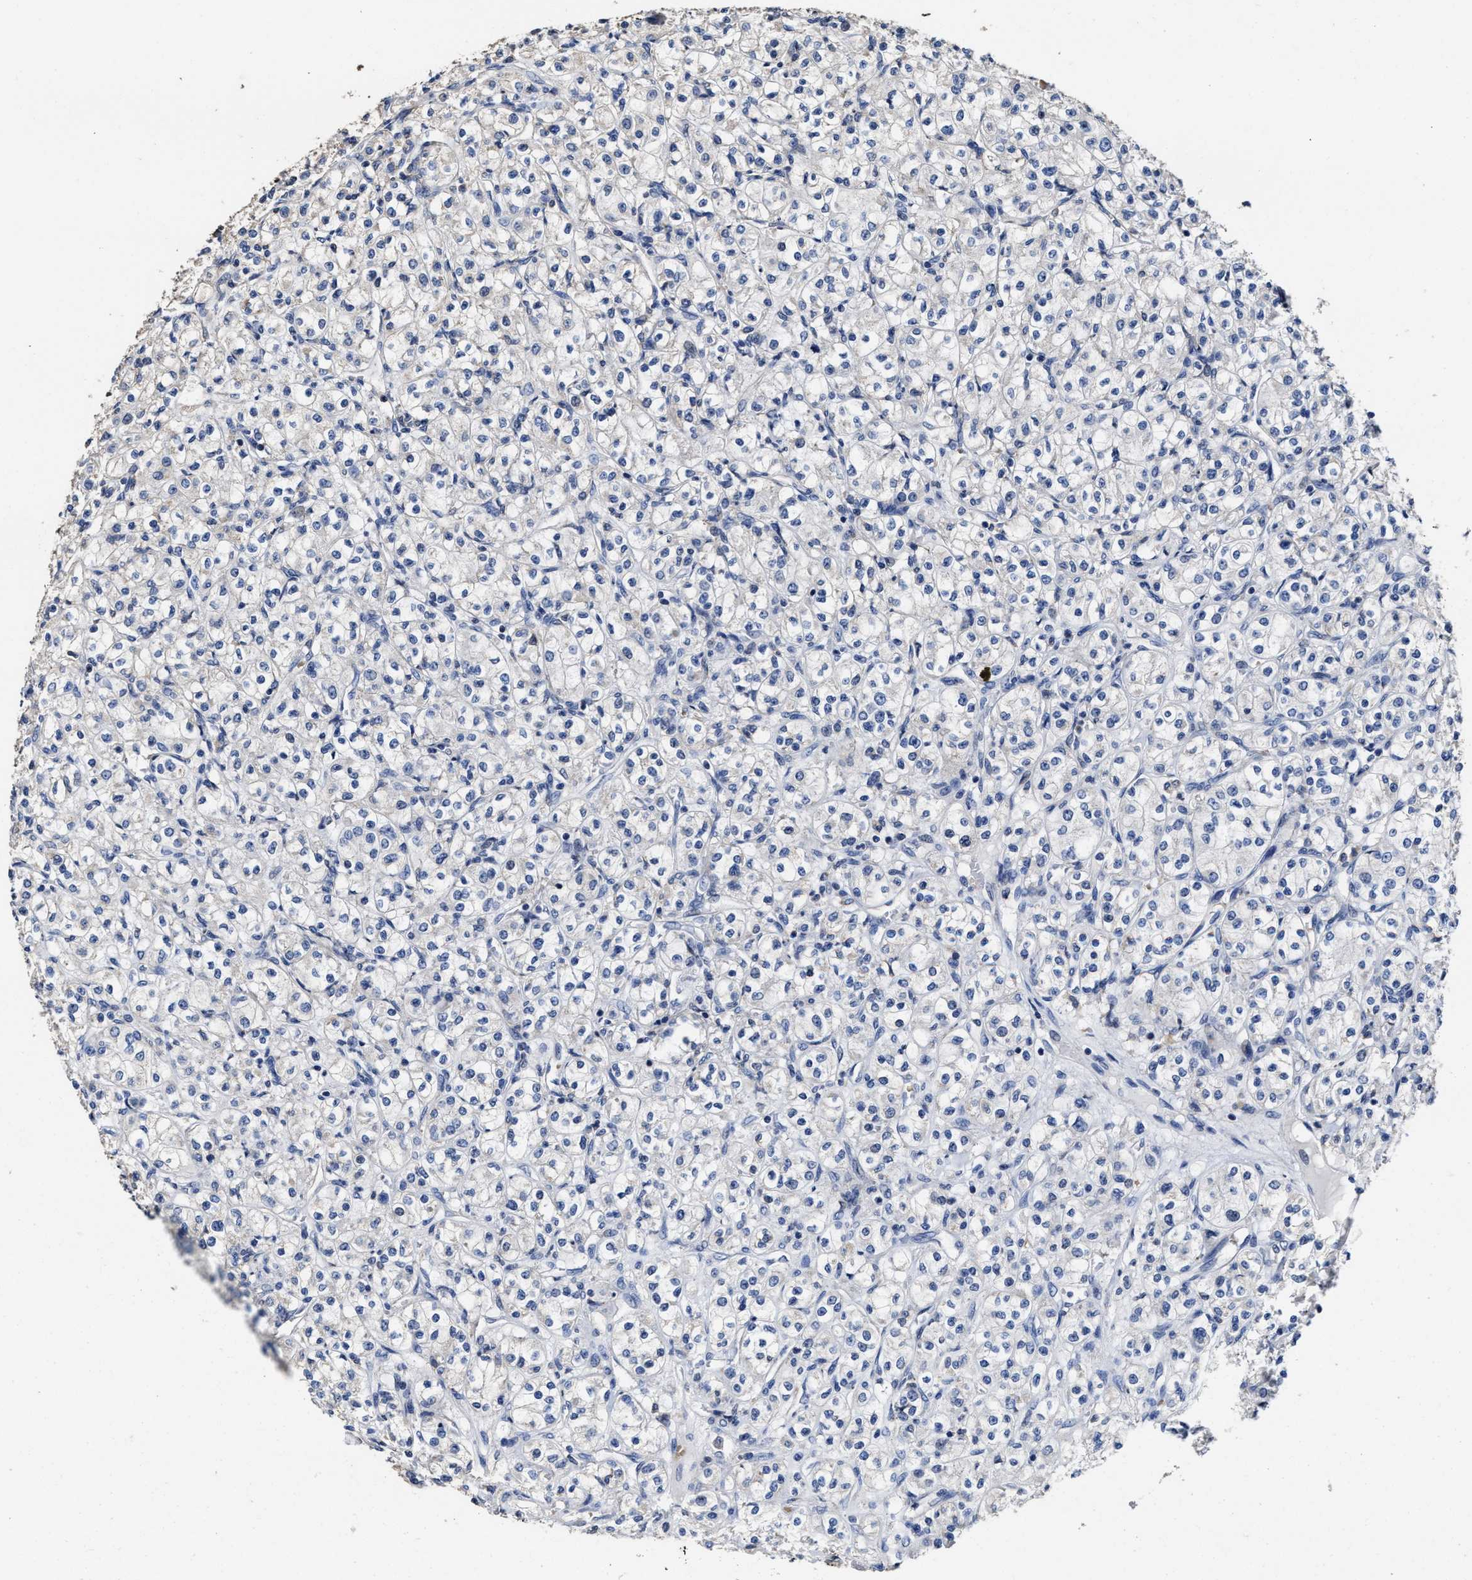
{"staining": {"intensity": "negative", "quantity": "none", "location": "none"}, "tissue": "renal cancer", "cell_type": "Tumor cells", "image_type": "cancer", "snomed": [{"axis": "morphology", "description": "Adenocarcinoma, NOS"}, {"axis": "topography", "description": "Kidney"}], "caption": "There is no significant staining in tumor cells of renal cancer (adenocarcinoma). The staining was performed using DAB (3,3'-diaminobenzidine) to visualize the protein expression in brown, while the nuclei were stained in blue with hematoxylin (Magnification: 20x).", "gene": "ZFAT", "patient": {"sex": "male", "age": 77}}